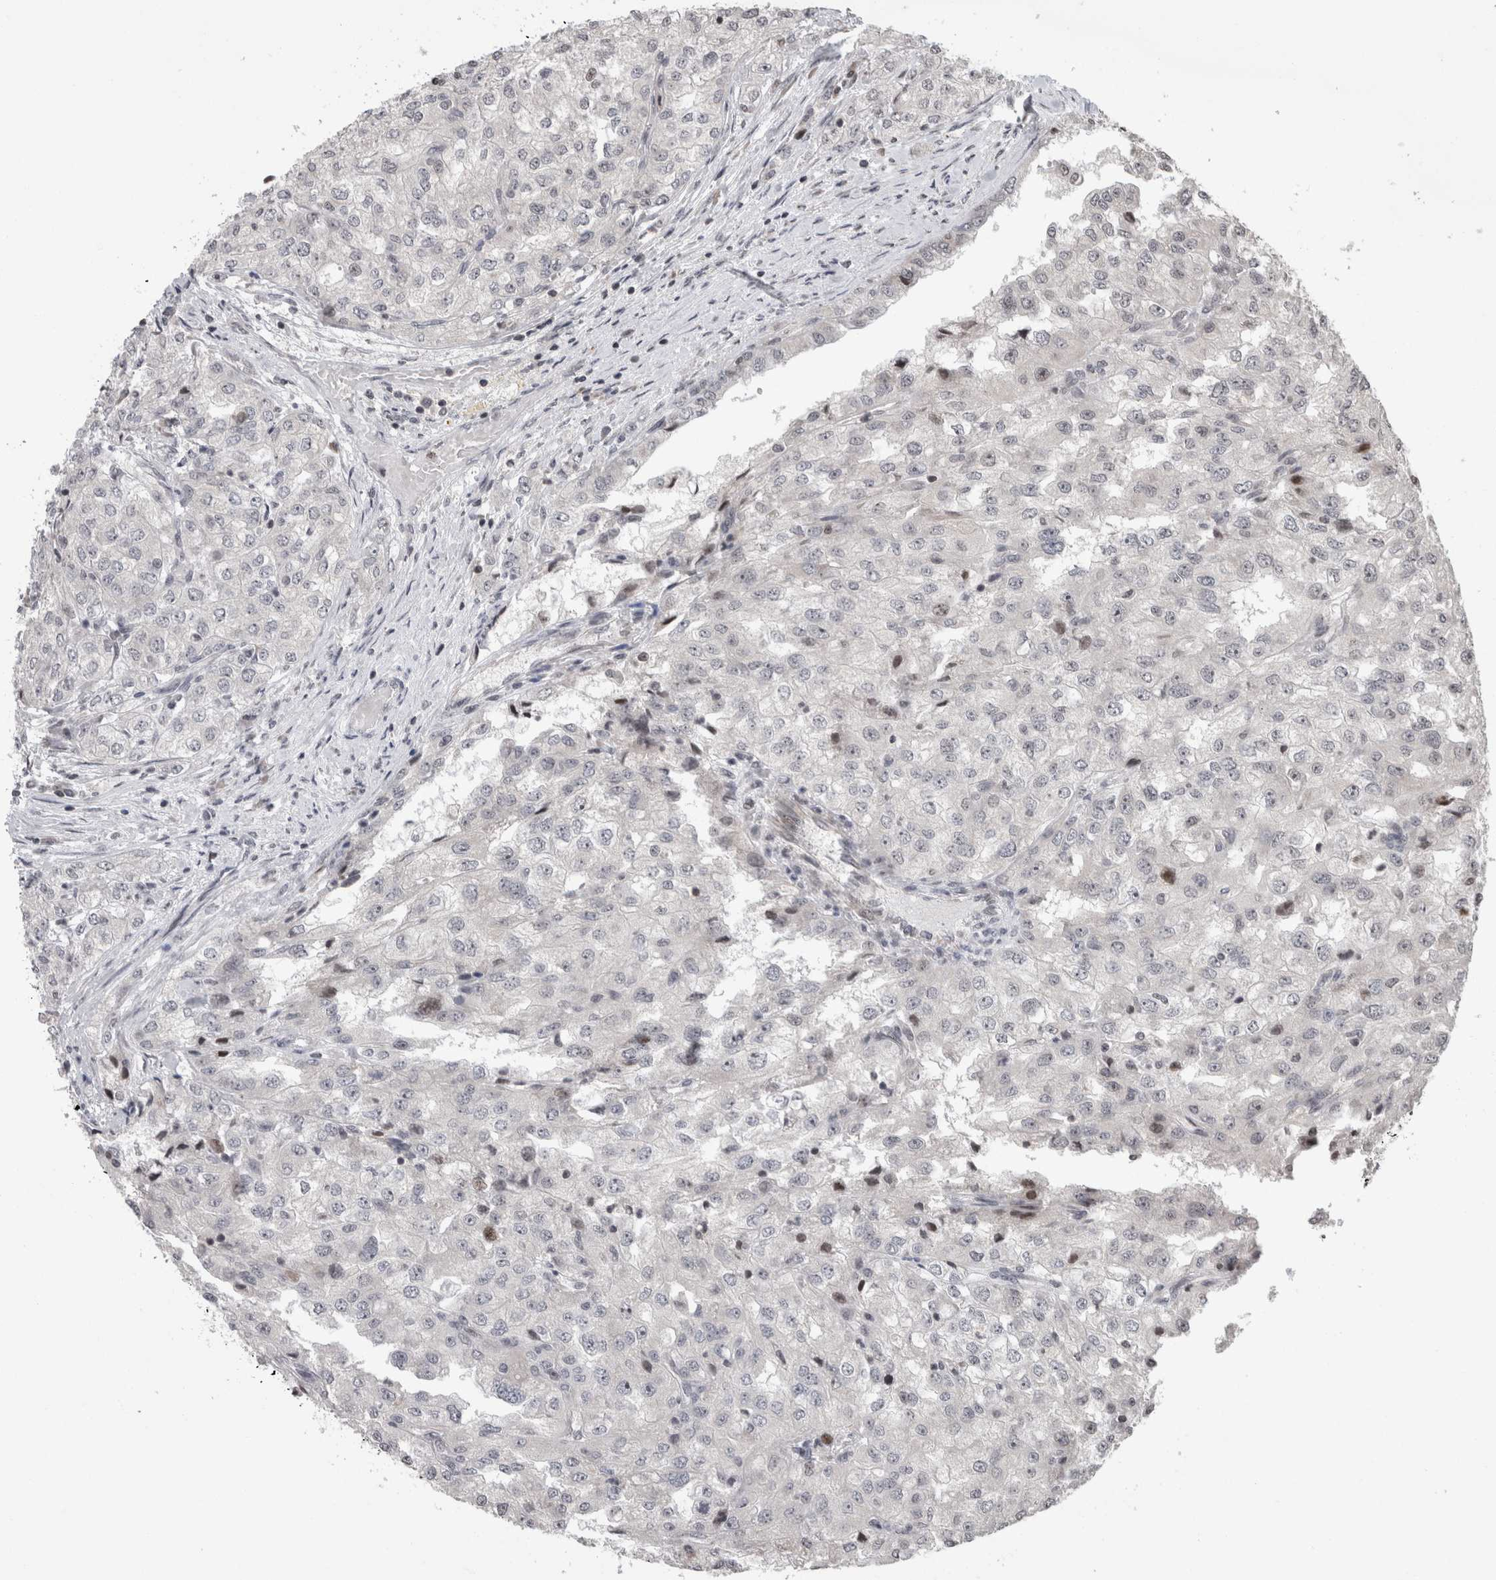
{"staining": {"intensity": "negative", "quantity": "none", "location": "none"}, "tissue": "renal cancer", "cell_type": "Tumor cells", "image_type": "cancer", "snomed": [{"axis": "morphology", "description": "Adenocarcinoma, NOS"}, {"axis": "topography", "description": "Kidney"}], "caption": "Immunohistochemistry of human renal cancer (adenocarcinoma) displays no positivity in tumor cells.", "gene": "ZBTB11", "patient": {"sex": "female", "age": 54}}